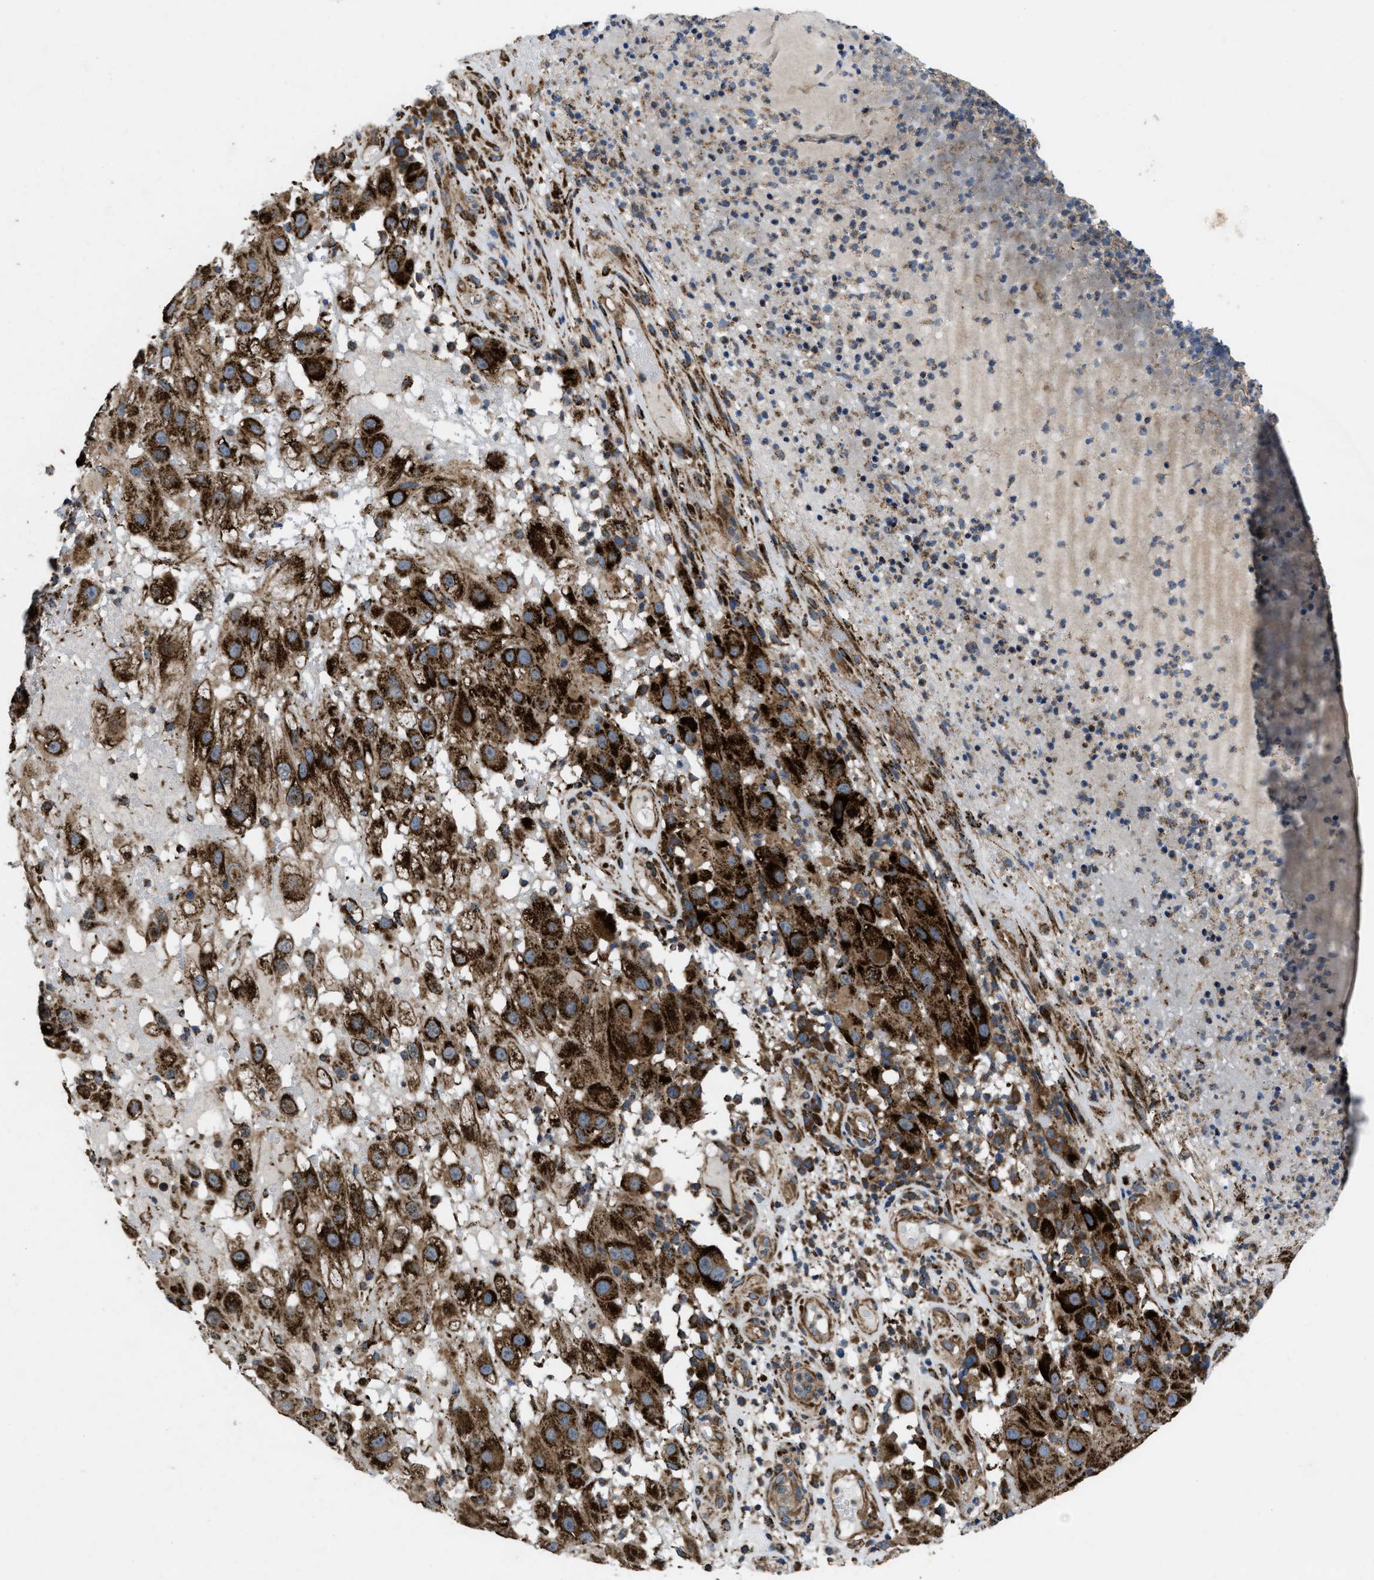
{"staining": {"intensity": "strong", "quantity": ">75%", "location": "cytoplasmic/membranous"}, "tissue": "melanoma", "cell_type": "Tumor cells", "image_type": "cancer", "snomed": [{"axis": "morphology", "description": "Malignant melanoma, NOS"}, {"axis": "topography", "description": "Skin"}], "caption": "A histopathology image showing strong cytoplasmic/membranous positivity in approximately >75% of tumor cells in melanoma, as visualized by brown immunohistochemical staining.", "gene": "PER3", "patient": {"sex": "female", "age": 81}}